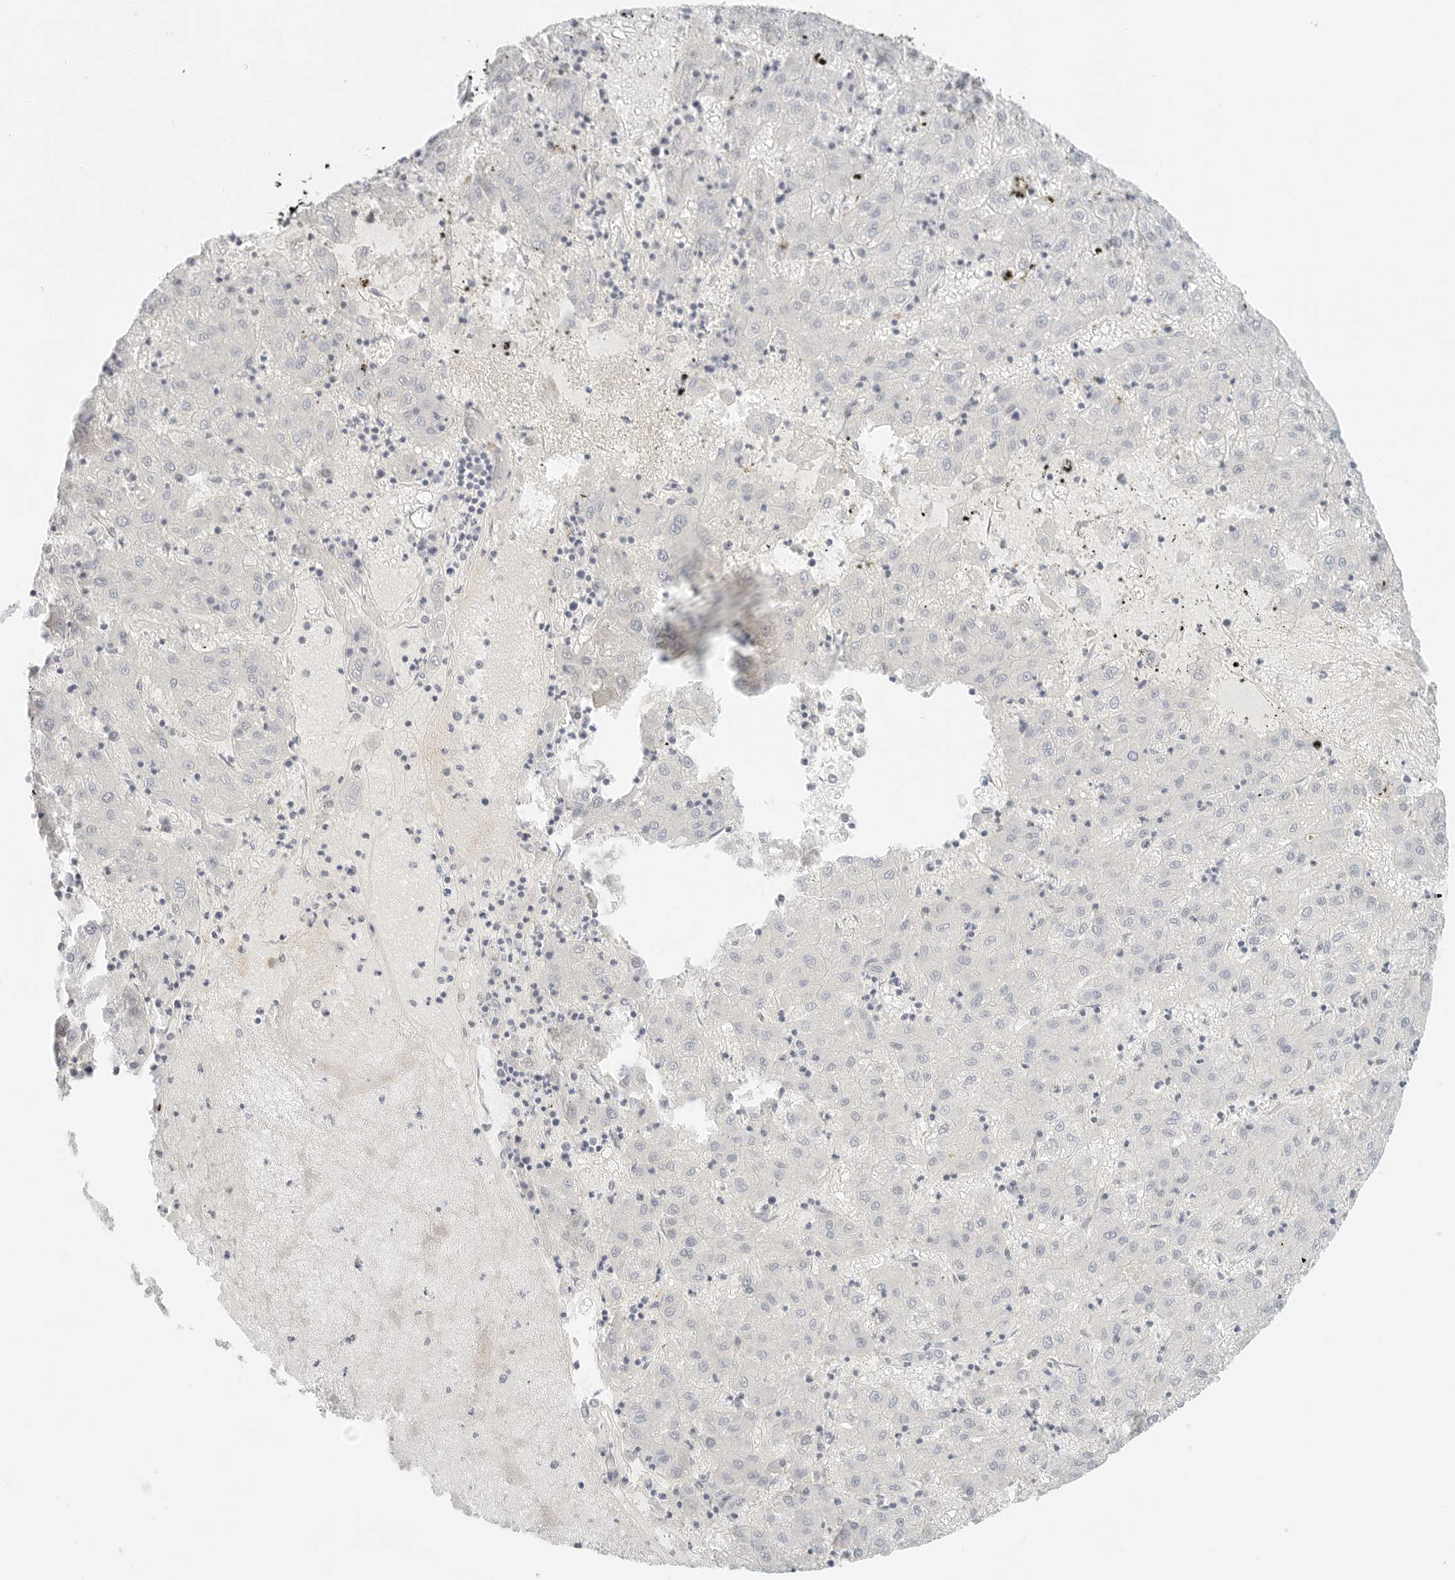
{"staining": {"intensity": "negative", "quantity": "none", "location": "none"}, "tissue": "liver cancer", "cell_type": "Tumor cells", "image_type": "cancer", "snomed": [{"axis": "morphology", "description": "Carcinoma, Hepatocellular, NOS"}, {"axis": "topography", "description": "Liver"}], "caption": "Immunohistochemical staining of human liver hepatocellular carcinoma demonstrates no significant positivity in tumor cells.", "gene": "IQCC", "patient": {"sex": "male", "age": 72}}